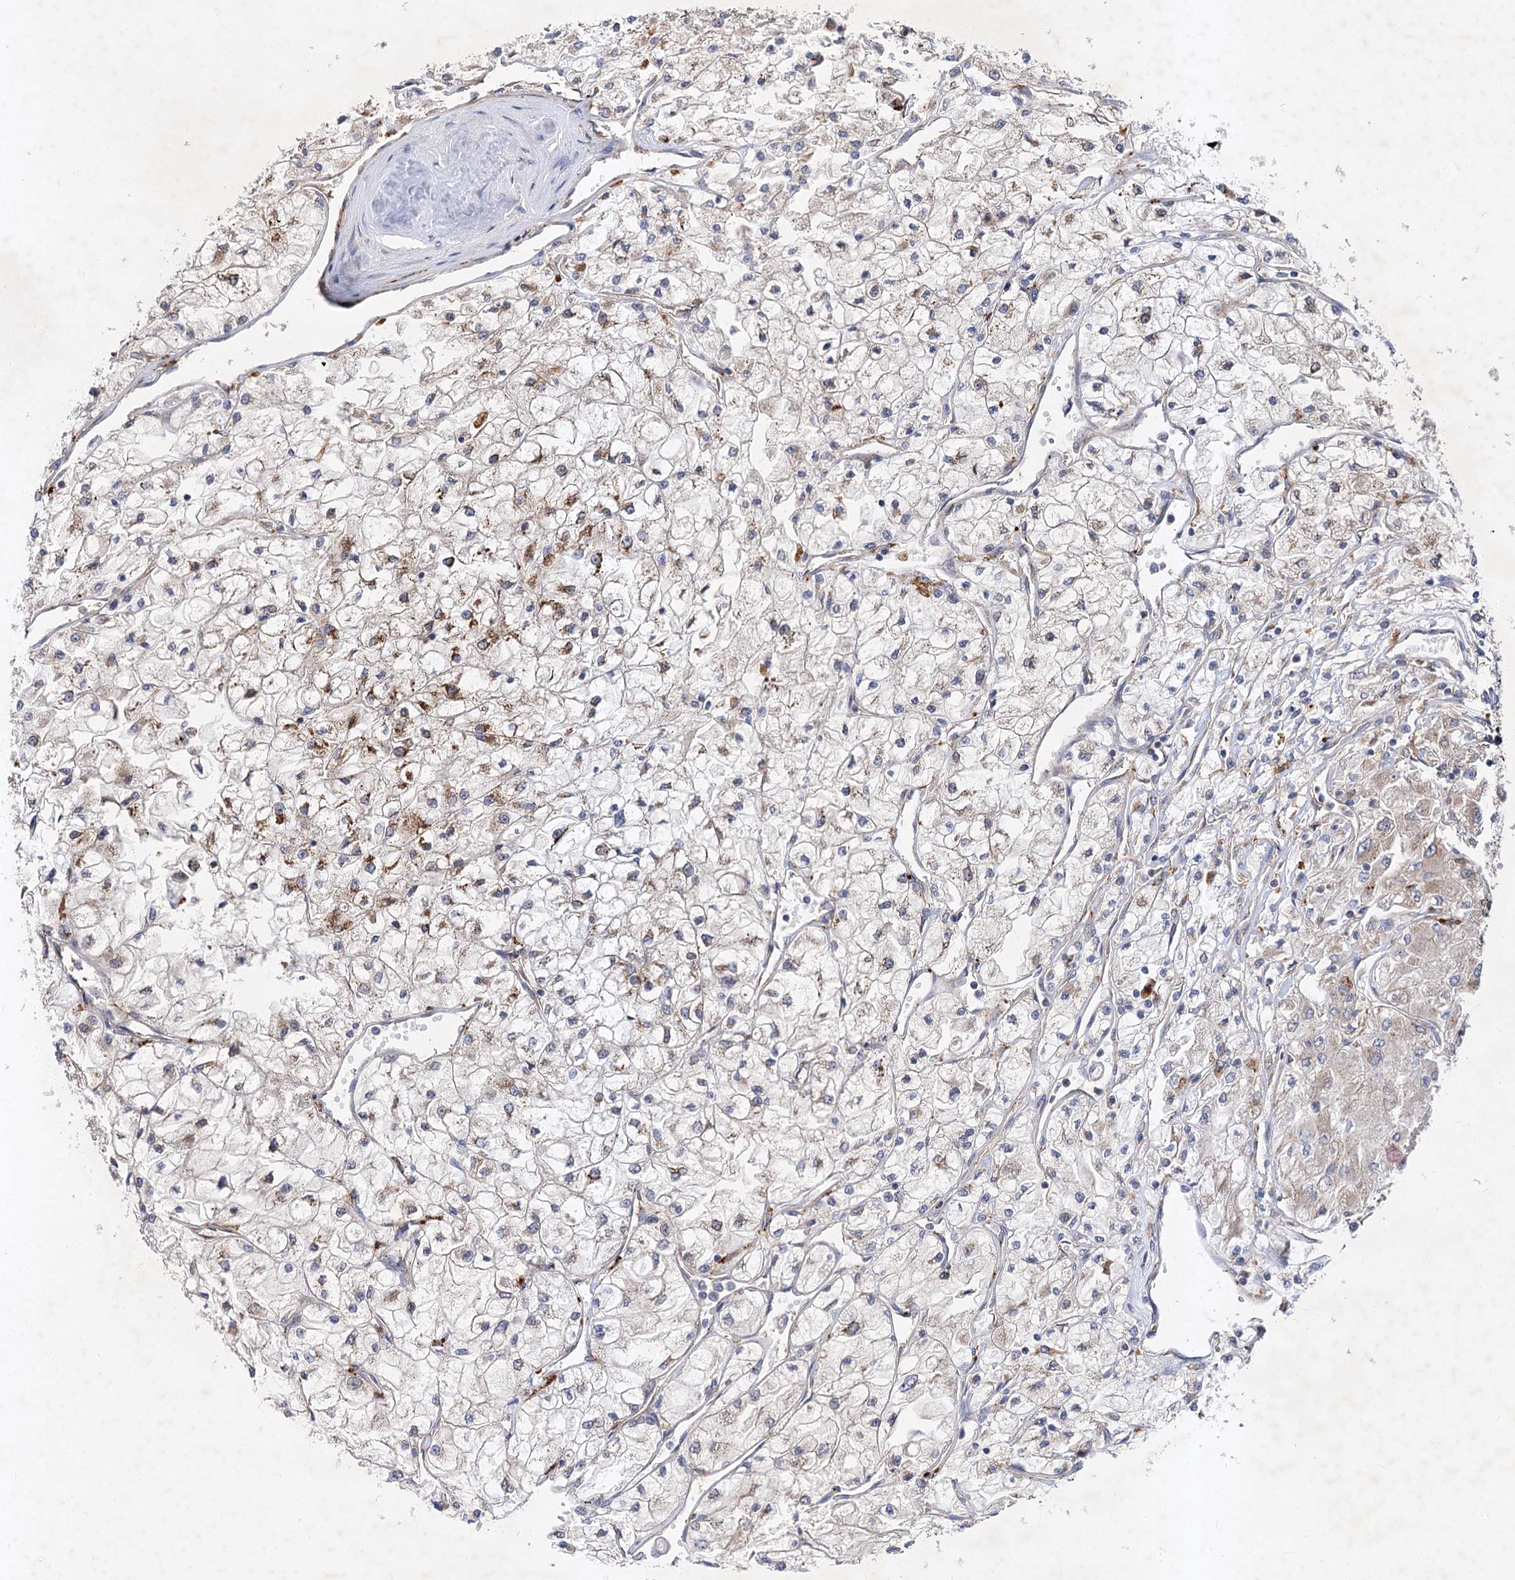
{"staining": {"intensity": "moderate", "quantity": "<25%", "location": "cytoplasmic/membranous"}, "tissue": "renal cancer", "cell_type": "Tumor cells", "image_type": "cancer", "snomed": [{"axis": "morphology", "description": "Adenocarcinoma, NOS"}, {"axis": "topography", "description": "Kidney"}], "caption": "This photomicrograph reveals IHC staining of human adenocarcinoma (renal), with low moderate cytoplasmic/membranous positivity in approximately <25% of tumor cells.", "gene": "PATL1", "patient": {"sex": "male", "age": 80}}